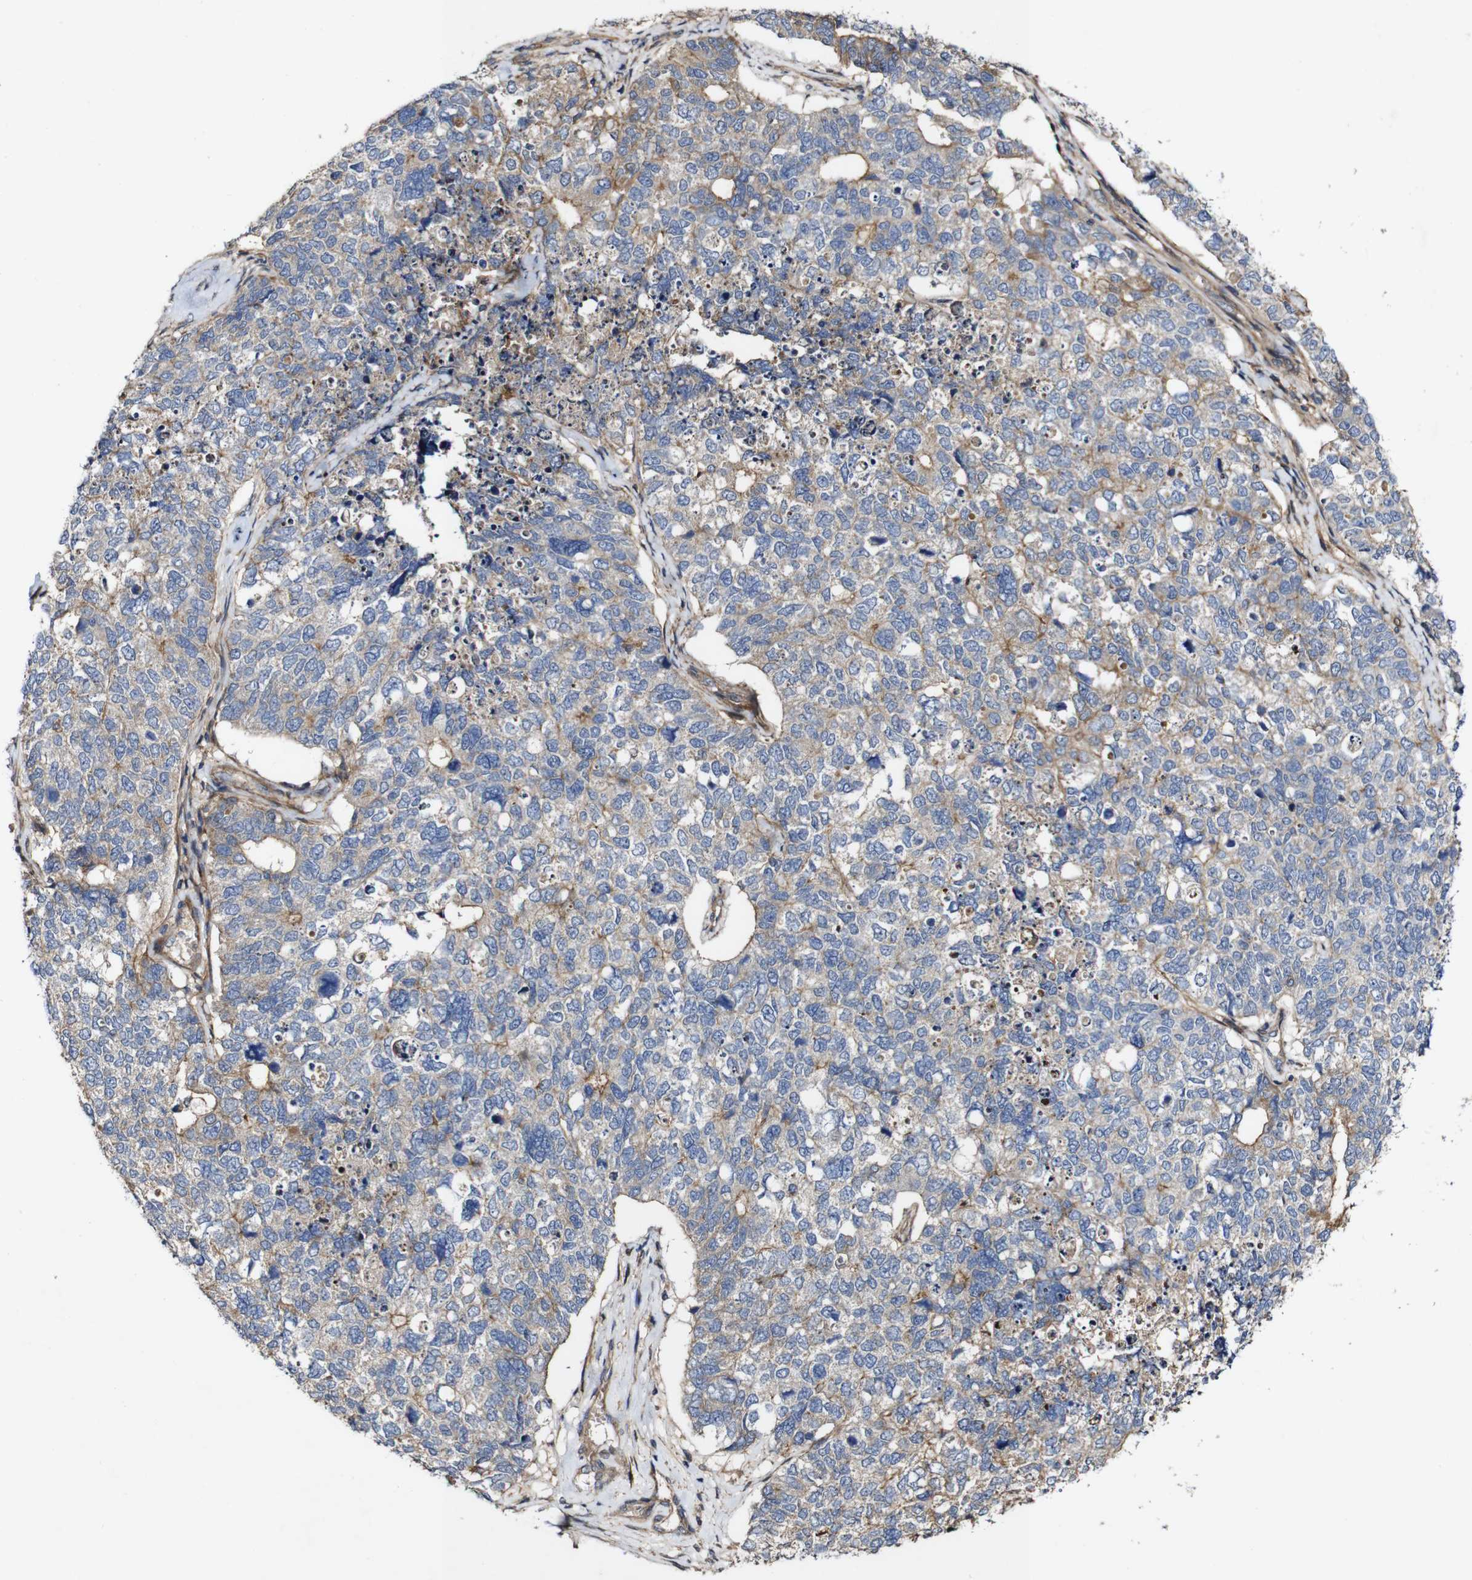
{"staining": {"intensity": "weak", "quantity": "25%-75%", "location": "cytoplasmic/membranous"}, "tissue": "cervical cancer", "cell_type": "Tumor cells", "image_type": "cancer", "snomed": [{"axis": "morphology", "description": "Squamous cell carcinoma, NOS"}, {"axis": "topography", "description": "Cervix"}], "caption": "An immunohistochemistry image of neoplastic tissue is shown. Protein staining in brown labels weak cytoplasmic/membranous positivity in cervical squamous cell carcinoma within tumor cells. The protein is stained brown, and the nuclei are stained in blue (DAB IHC with brightfield microscopy, high magnification).", "gene": "GSDME", "patient": {"sex": "female", "age": 63}}